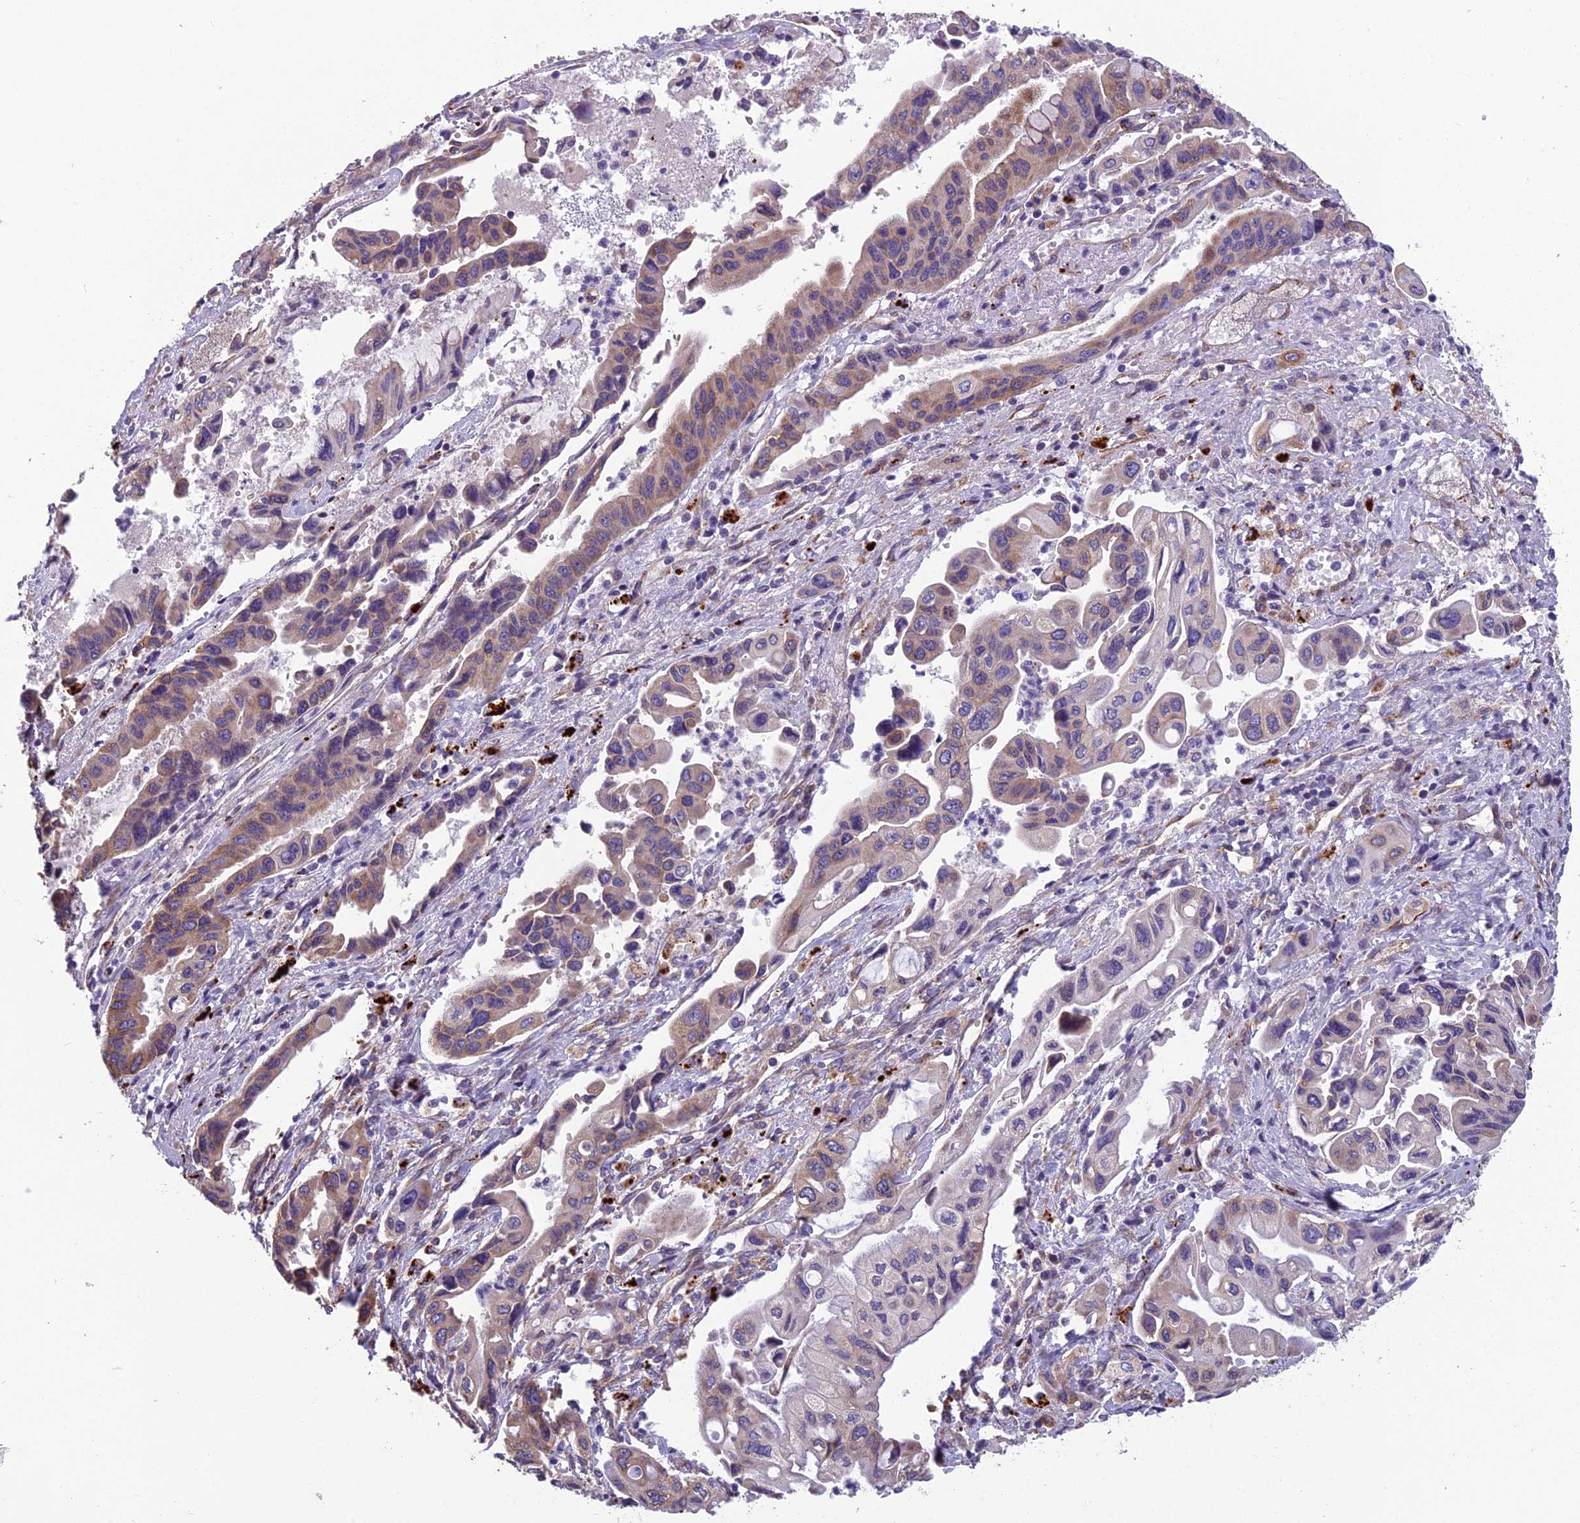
{"staining": {"intensity": "weak", "quantity": "25%-75%", "location": "cytoplasmic/membranous"}, "tissue": "pancreatic cancer", "cell_type": "Tumor cells", "image_type": "cancer", "snomed": [{"axis": "morphology", "description": "Adenocarcinoma, NOS"}, {"axis": "topography", "description": "Pancreas"}], "caption": "Immunohistochemical staining of human pancreatic adenocarcinoma exhibits low levels of weak cytoplasmic/membranous protein expression in about 25%-75% of tumor cells.", "gene": "SPDL1", "patient": {"sex": "female", "age": 50}}